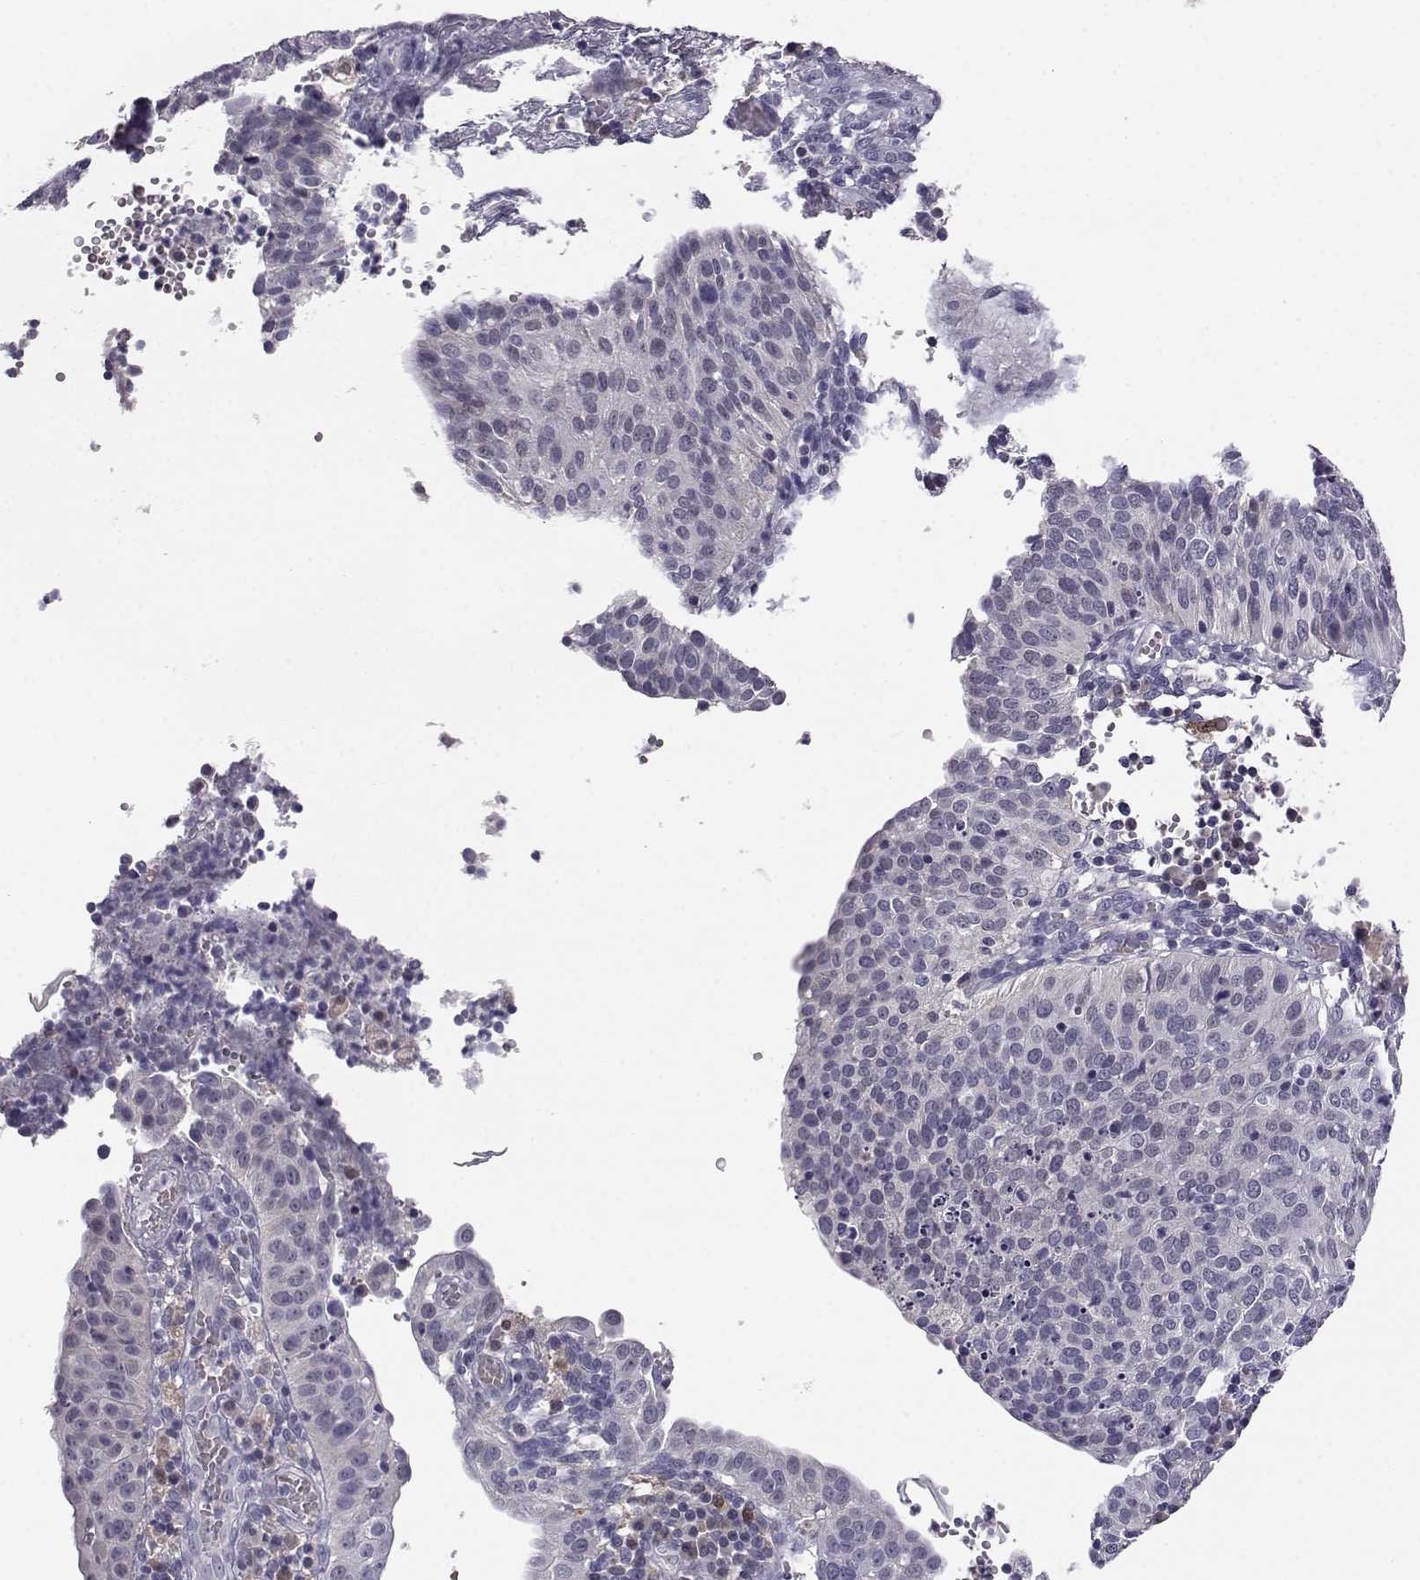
{"staining": {"intensity": "negative", "quantity": "none", "location": "none"}, "tissue": "cervical cancer", "cell_type": "Tumor cells", "image_type": "cancer", "snomed": [{"axis": "morphology", "description": "Squamous cell carcinoma, NOS"}, {"axis": "topography", "description": "Cervix"}], "caption": "IHC of human cervical cancer (squamous cell carcinoma) exhibits no expression in tumor cells.", "gene": "AKR1B1", "patient": {"sex": "female", "age": 39}}